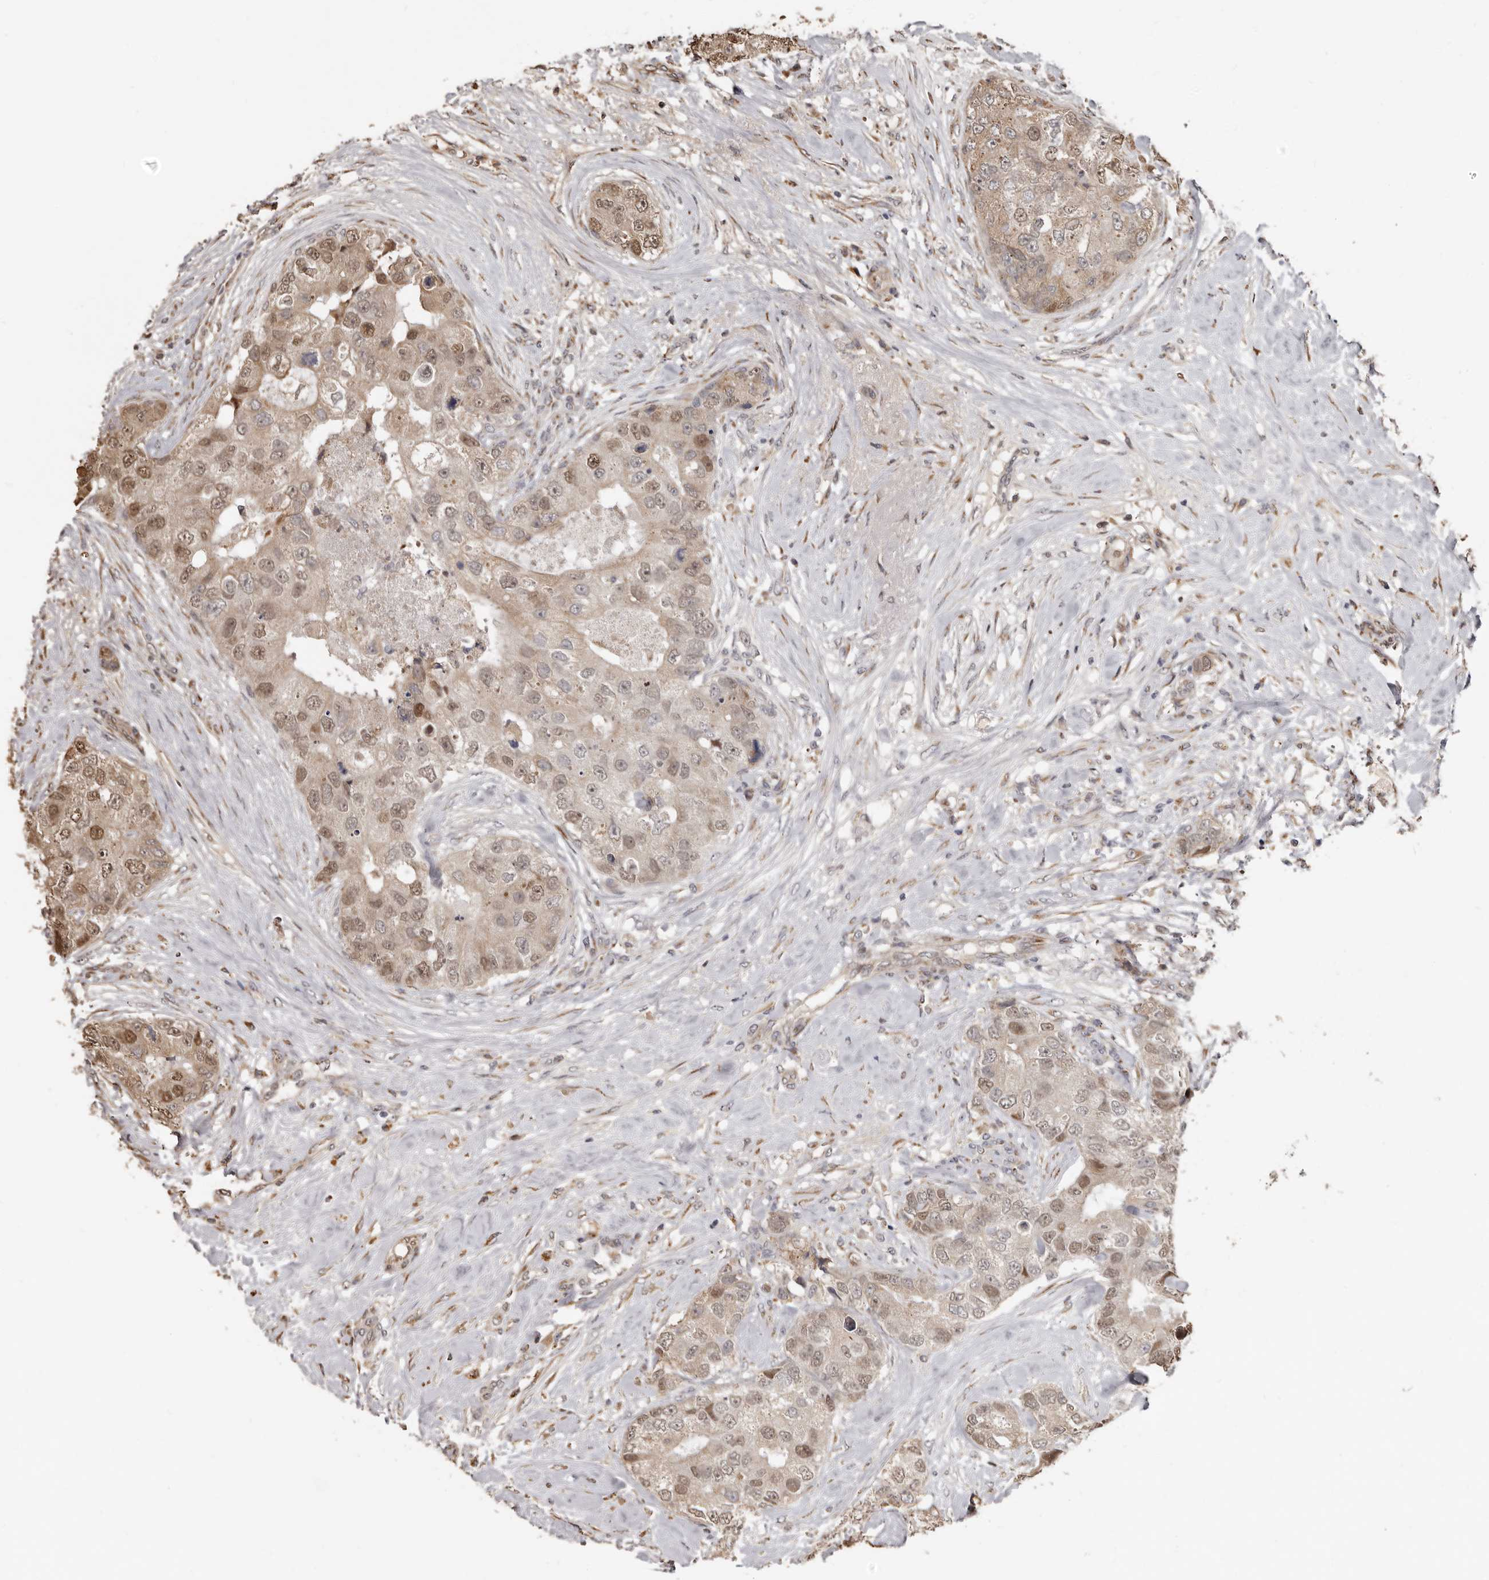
{"staining": {"intensity": "weak", "quantity": ">75%", "location": "cytoplasmic/membranous,nuclear"}, "tissue": "breast cancer", "cell_type": "Tumor cells", "image_type": "cancer", "snomed": [{"axis": "morphology", "description": "Duct carcinoma"}, {"axis": "topography", "description": "Breast"}], "caption": "Invasive ductal carcinoma (breast) stained with DAB (3,3'-diaminobenzidine) IHC reveals low levels of weak cytoplasmic/membranous and nuclear expression in about >75% of tumor cells.", "gene": "ENTREP1", "patient": {"sex": "female", "age": 62}}